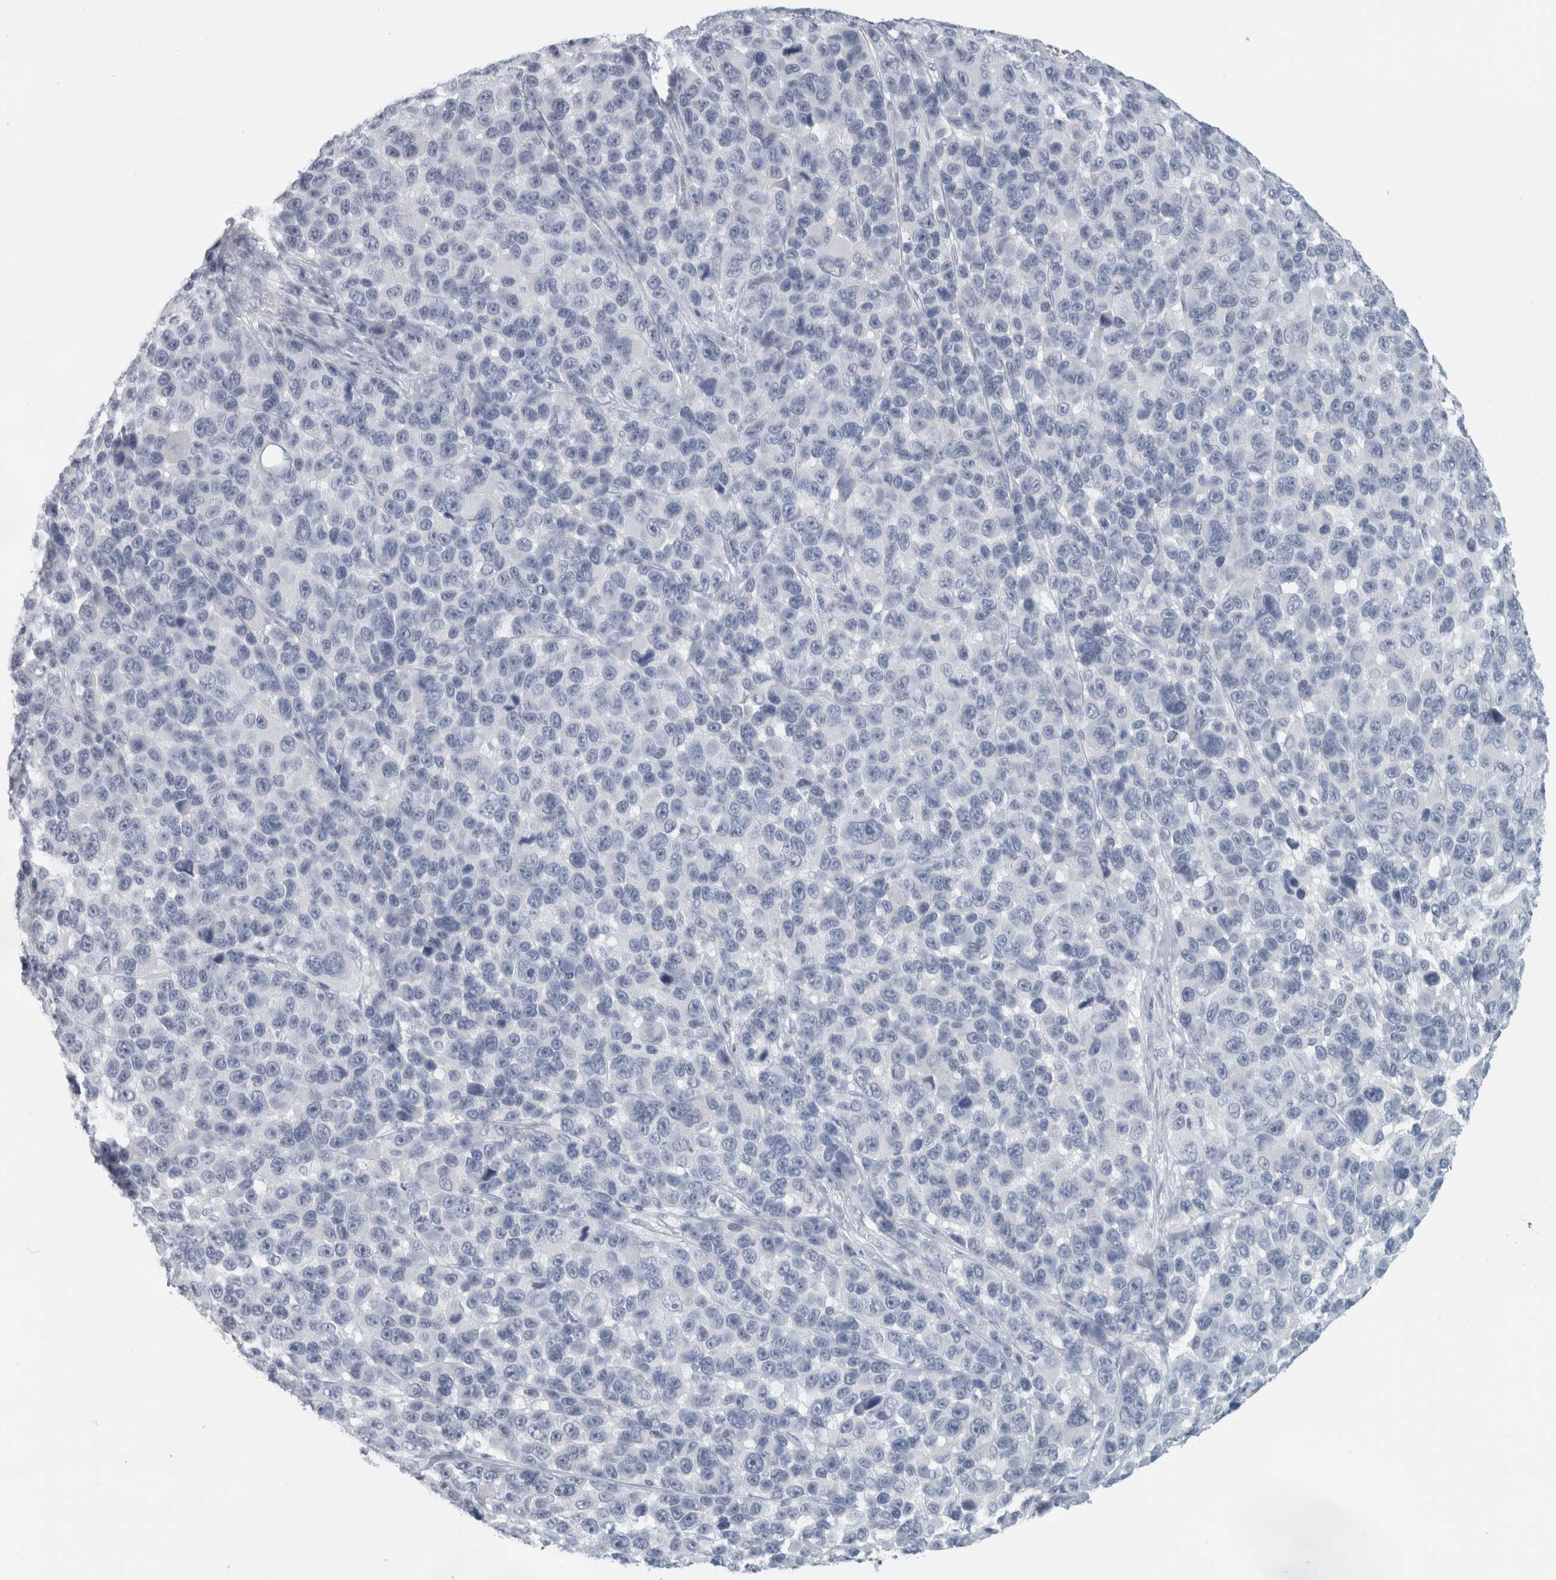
{"staining": {"intensity": "negative", "quantity": "none", "location": "none"}, "tissue": "melanoma", "cell_type": "Tumor cells", "image_type": "cancer", "snomed": [{"axis": "morphology", "description": "Malignant melanoma, NOS"}, {"axis": "topography", "description": "Skin"}], "caption": "Tumor cells show no significant staining in melanoma.", "gene": "SLC28A3", "patient": {"sex": "male", "age": 53}}